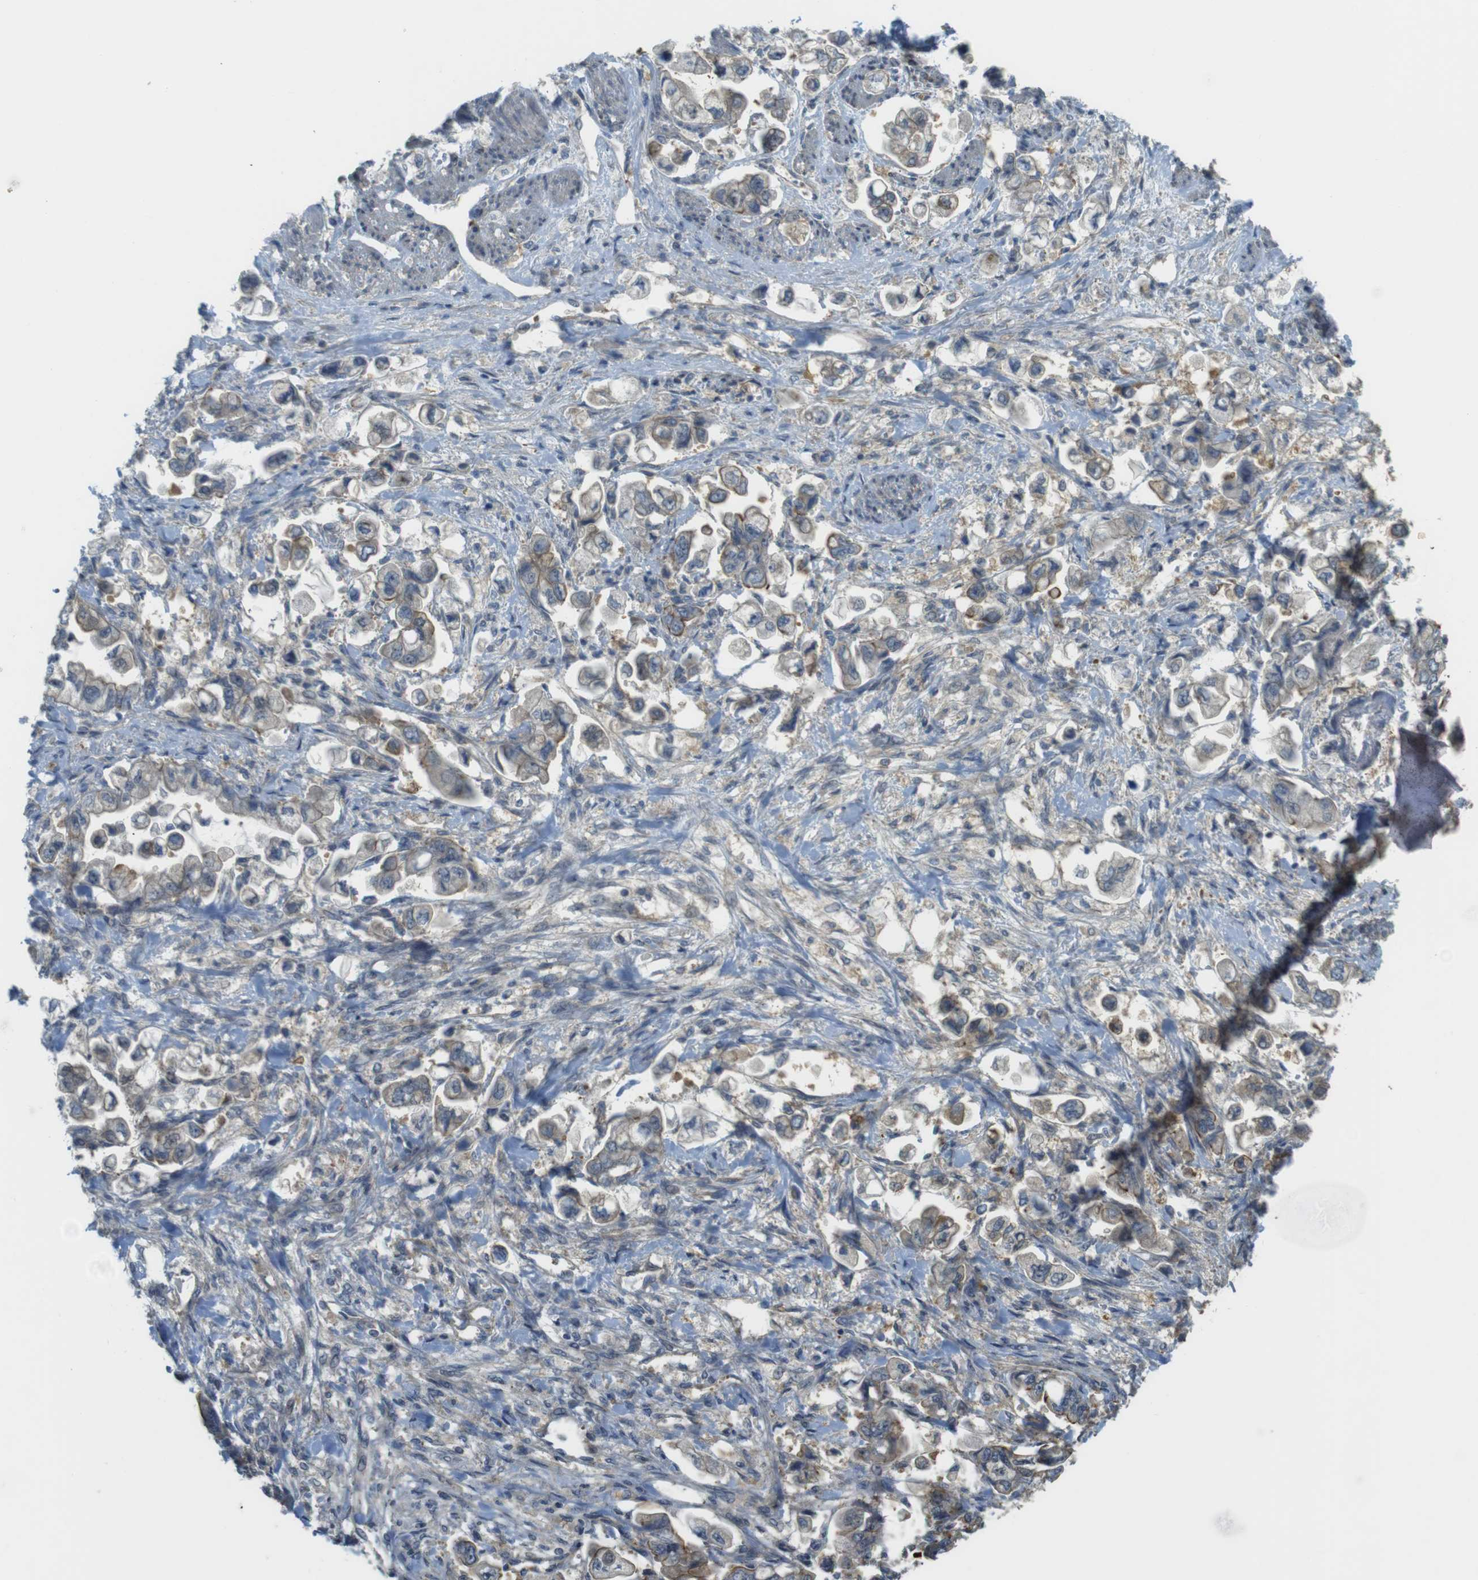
{"staining": {"intensity": "moderate", "quantity": "<25%", "location": "cytoplasmic/membranous"}, "tissue": "stomach cancer", "cell_type": "Tumor cells", "image_type": "cancer", "snomed": [{"axis": "morphology", "description": "Normal tissue, NOS"}, {"axis": "morphology", "description": "Adenocarcinoma, NOS"}, {"axis": "topography", "description": "Stomach"}], "caption": "Protein expression analysis of adenocarcinoma (stomach) exhibits moderate cytoplasmic/membranous staining in about <25% of tumor cells.", "gene": "ABHD15", "patient": {"sex": "male", "age": 62}}